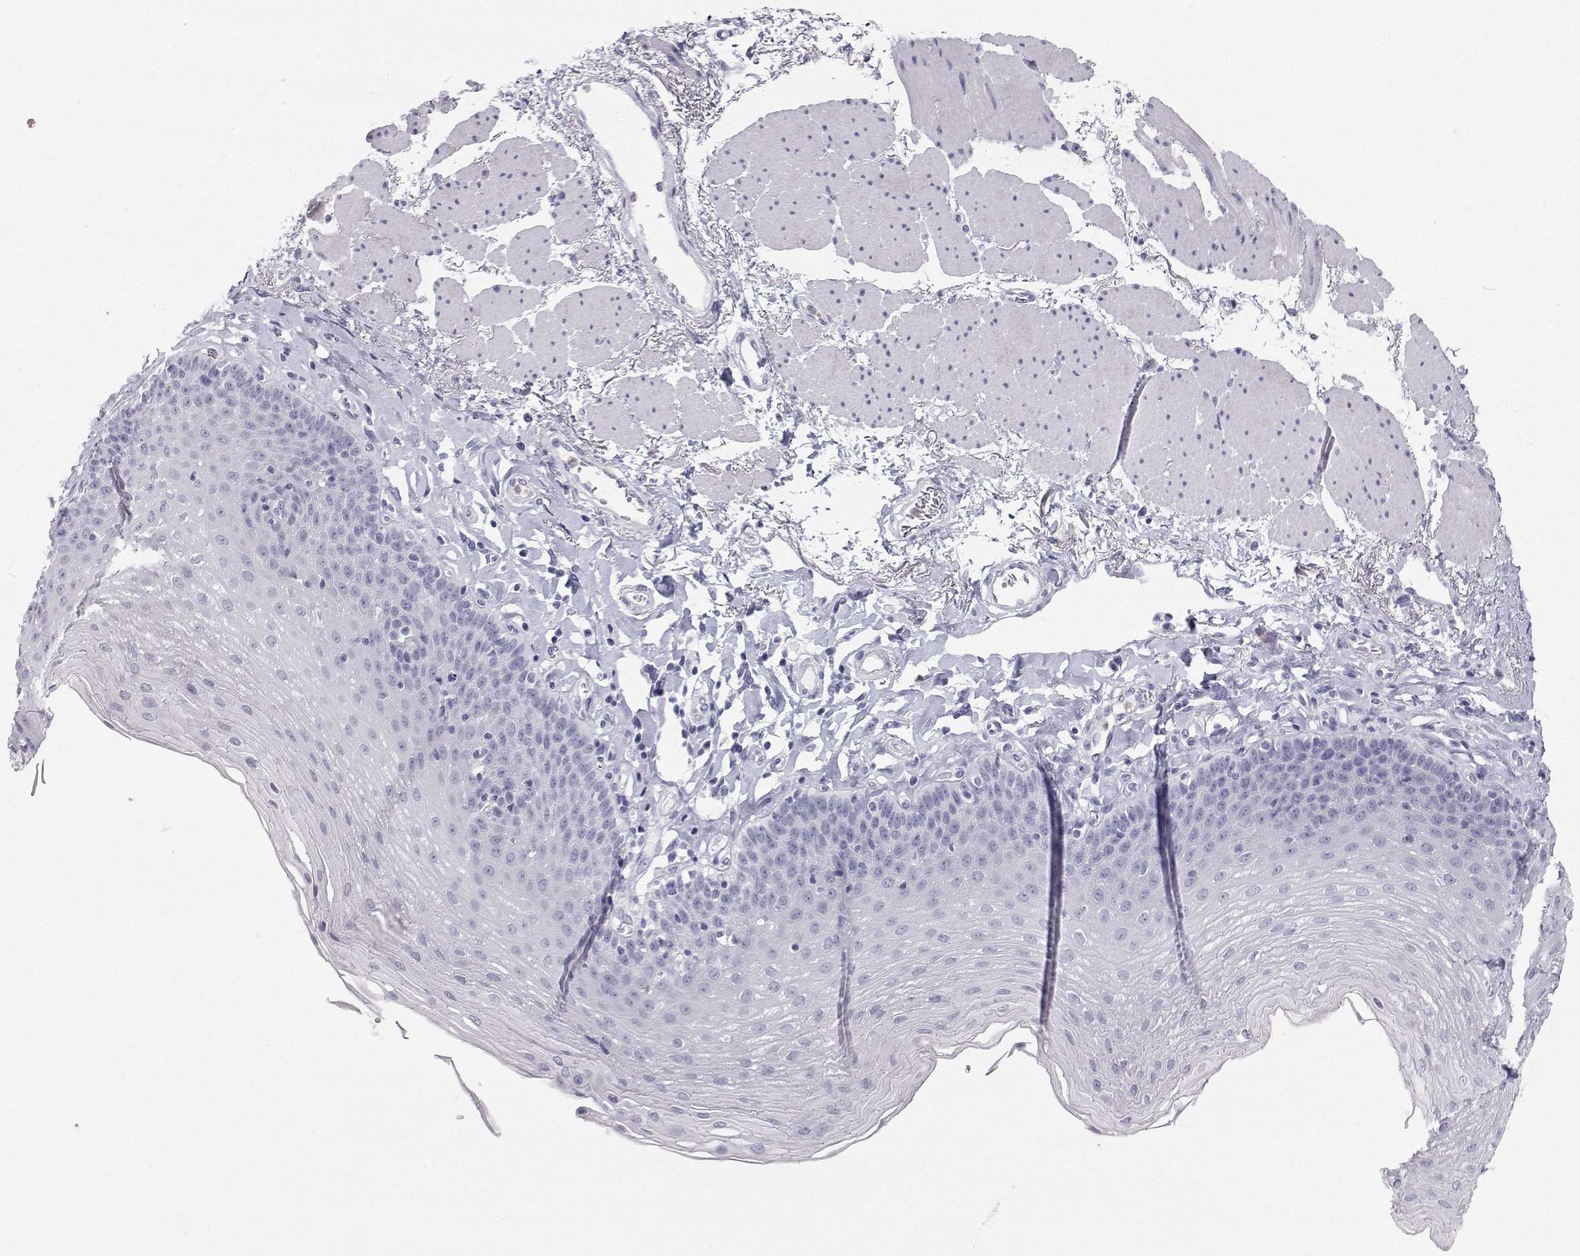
{"staining": {"intensity": "negative", "quantity": "none", "location": "none"}, "tissue": "esophagus", "cell_type": "Squamous epithelial cells", "image_type": "normal", "snomed": [{"axis": "morphology", "description": "Normal tissue, NOS"}, {"axis": "topography", "description": "Esophagus"}], "caption": "DAB immunohistochemical staining of benign esophagus displays no significant staining in squamous epithelial cells.", "gene": "SFTPB", "patient": {"sex": "female", "age": 81}}